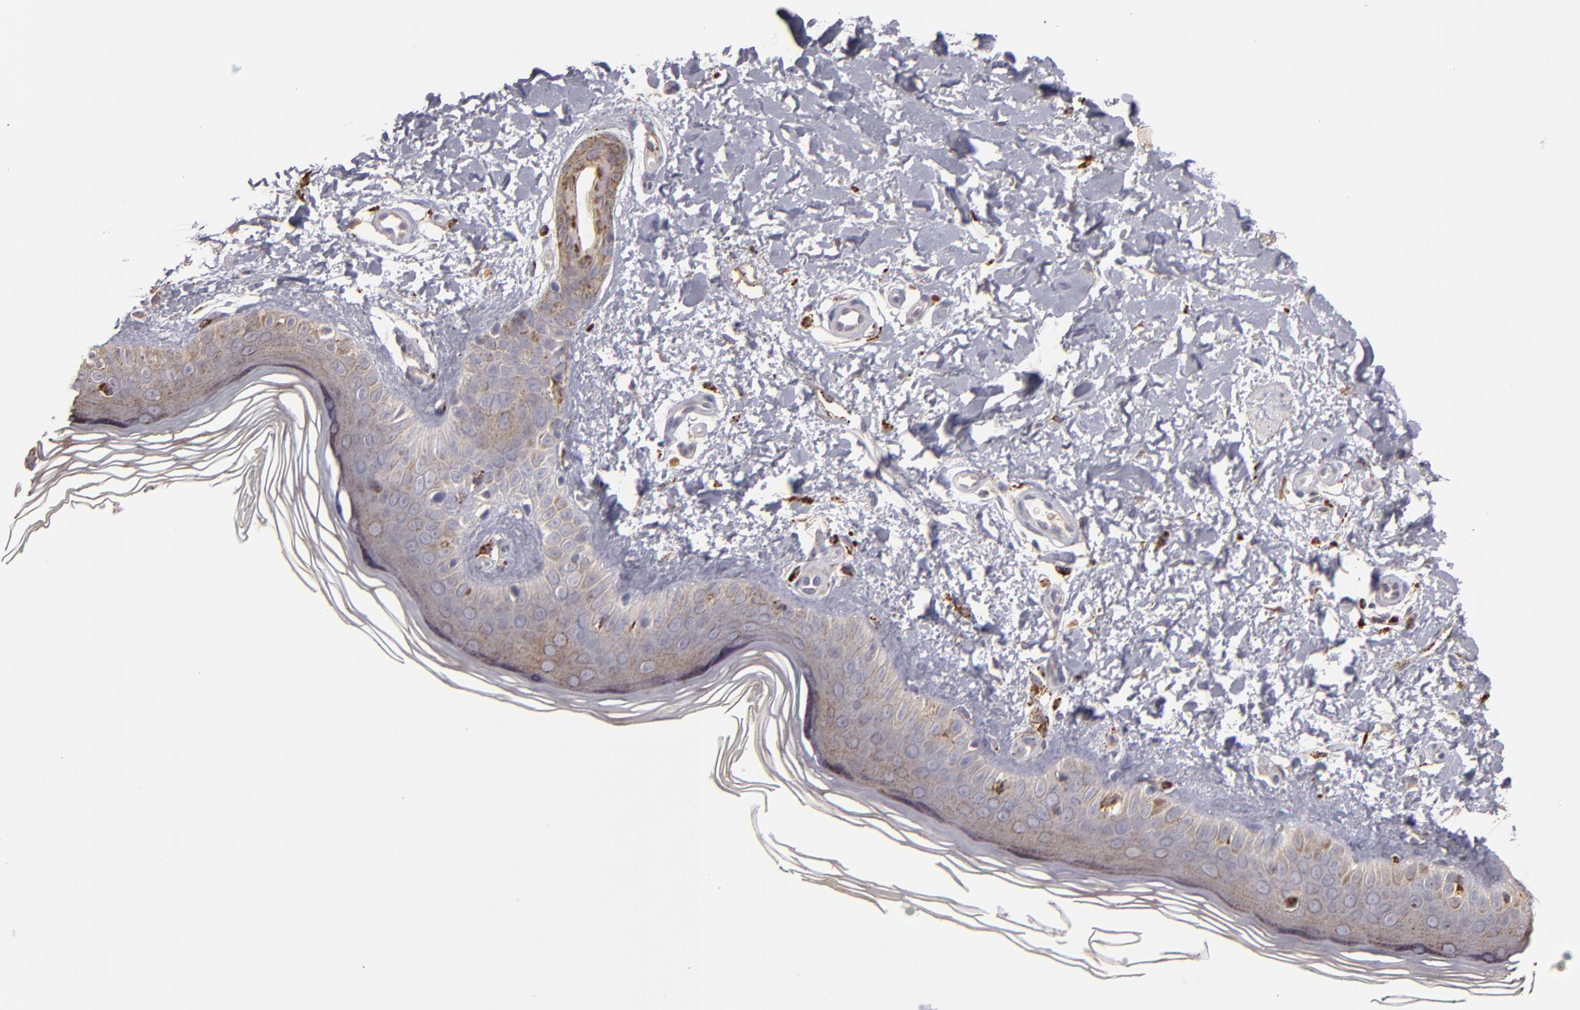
{"staining": {"intensity": "negative", "quantity": "none", "location": "none"}, "tissue": "skin", "cell_type": "Fibroblasts", "image_type": "normal", "snomed": [{"axis": "morphology", "description": "Normal tissue, NOS"}, {"axis": "topography", "description": "Skin"}], "caption": "IHC micrograph of benign skin stained for a protein (brown), which displays no staining in fibroblasts. (DAB immunohistochemistry (IHC) with hematoxylin counter stain).", "gene": "TRAF1", "patient": {"sex": "female", "age": 19}}